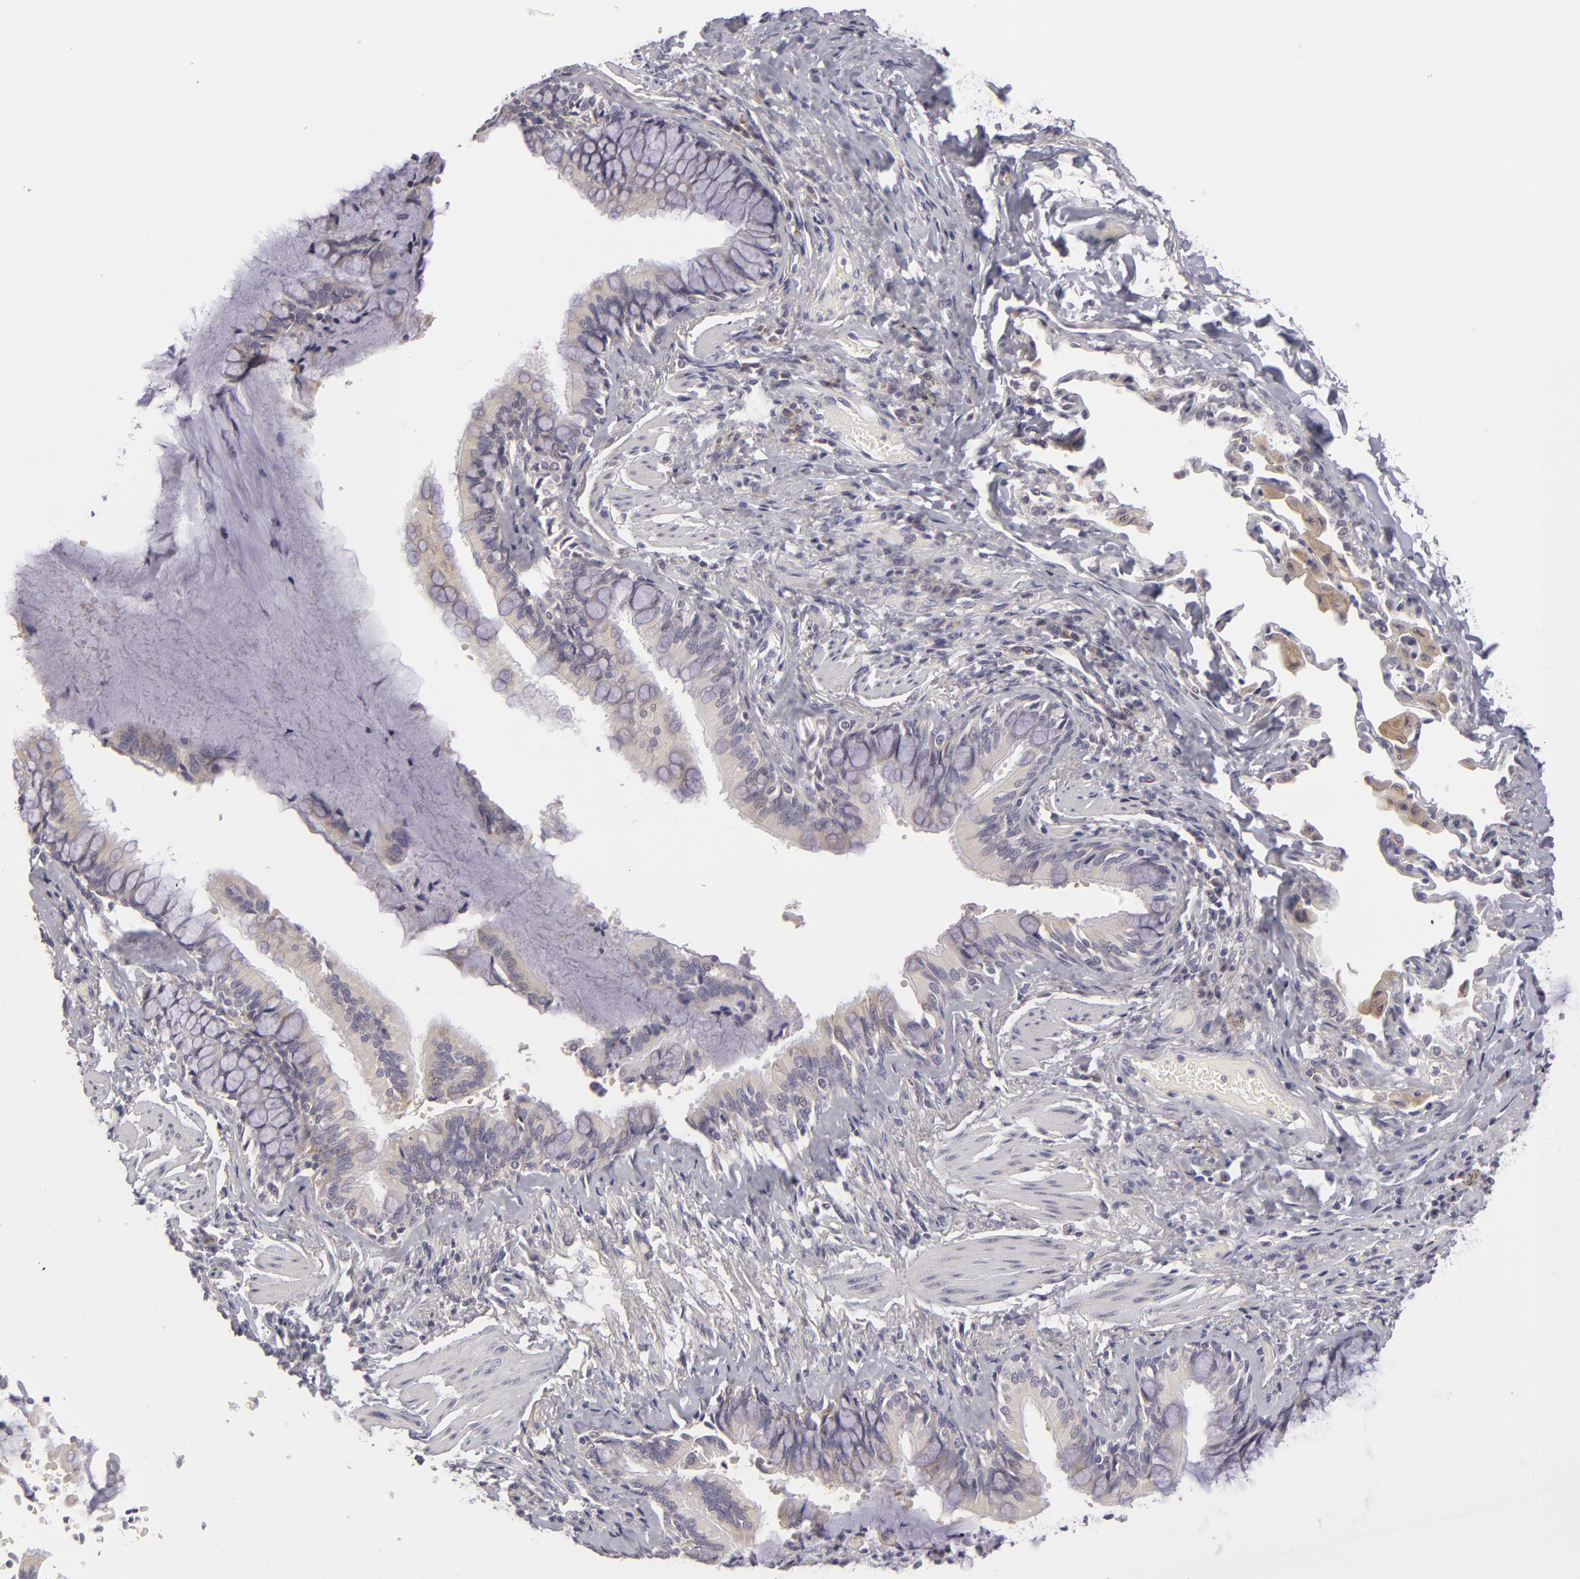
{"staining": {"intensity": "weak", "quantity": "<25%", "location": "cytoplasmic/membranous"}, "tissue": "bronchus", "cell_type": "Respiratory epithelial cells", "image_type": "normal", "snomed": [{"axis": "morphology", "description": "Normal tissue, NOS"}, {"axis": "topography", "description": "Lung"}], "caption": "A high-resolution image shows immunohistochemistry staining of benign bronchus, which reveals no significant staining in respiratory epithelial cells. (DAB IHC with hematoxylin counter stain).", "gene": "ATP2B3", "patient": {"sex": "male", "age": 54}}